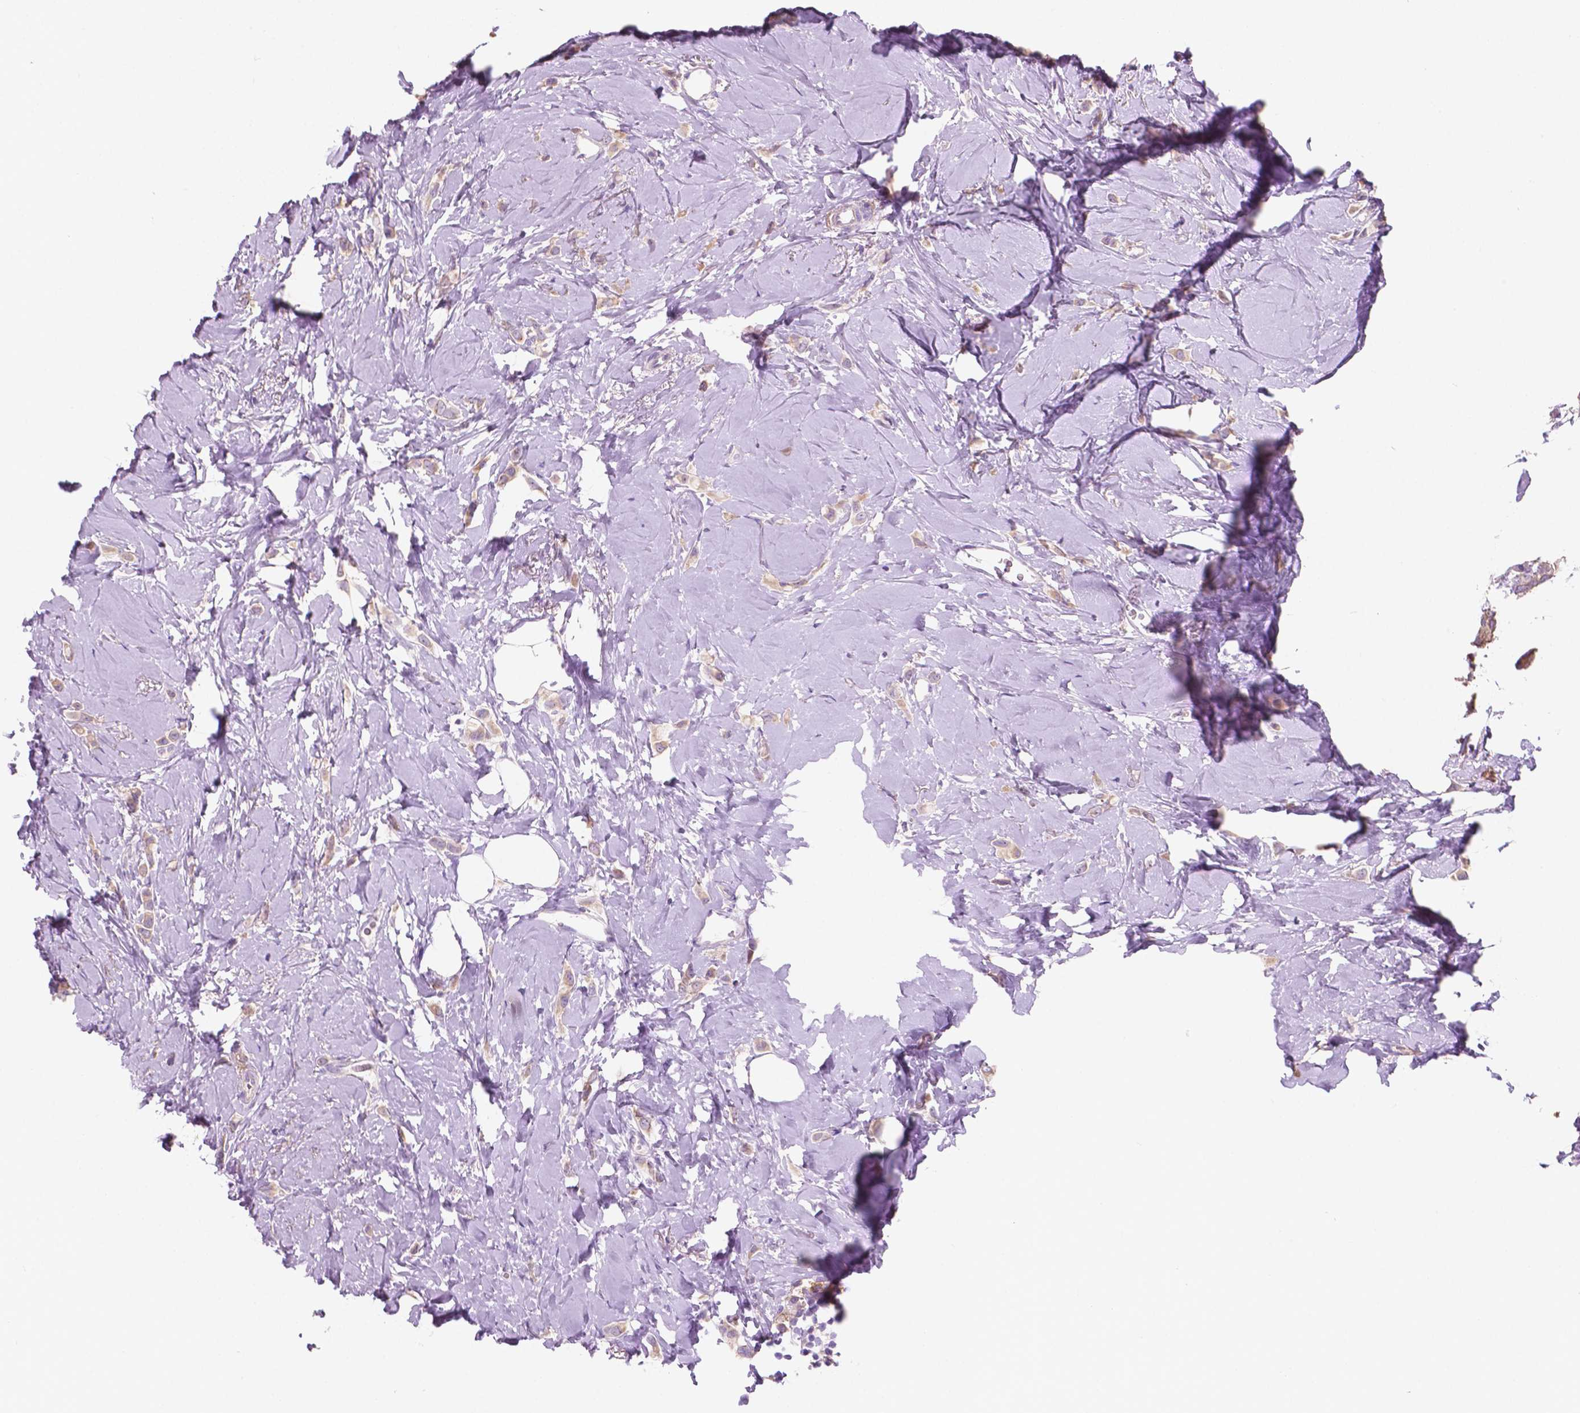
{"staining": {"intensity": "weak", "quantity": "<25%", "location": "cytoplasmic/membranous"}, "tissue": "breast cancer", "cell_type": "Tumor cells", "image_type": "cancer", "snomed": [{"axis": "morphology", "description": "Lobular carcinoma"}, {"axis": "topography", "description": "Breast"}], "caption": "A micrograph of human breast cancer (lobular carcinoma) is negative for staining in tumor cells.", "gene": "SEMA4A", "patient": {"sex": "female", "age": 66}}